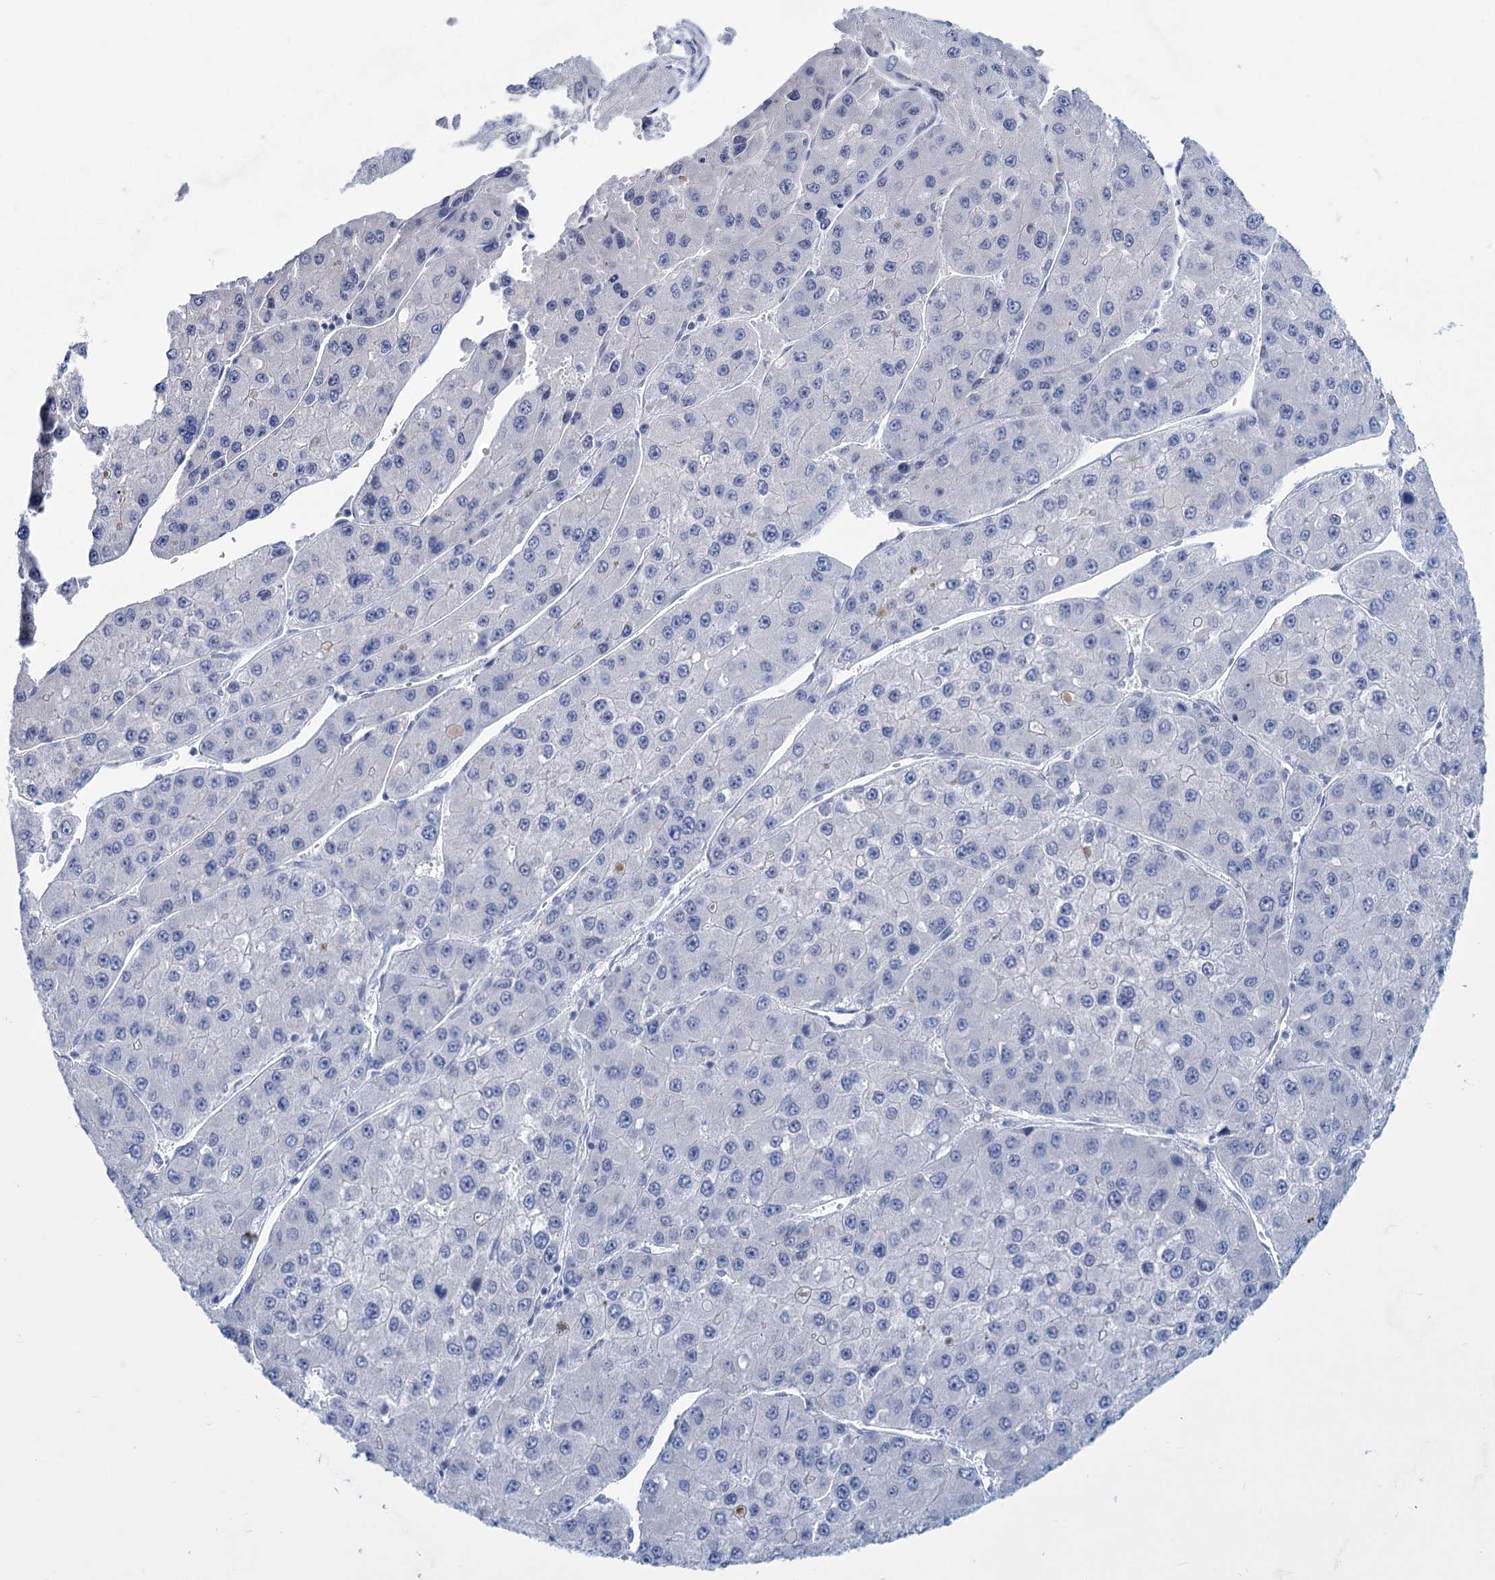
{"staining": {"intensity": "negative", "quantity": "none", "location": "none"}, "tissue": "liver cancer", "cell_type": "Tumor cells", "image_type": "cancer", "snomed": [{"axis": "morphology", "description": "Carcinoma, Hepatocellular, NOS"}, {"axis": "topography", "description": "Liver"}], "caption": "An image of human hepatocellular carcinoma (liver) is negative for staining in tumor cells.", "gene": "NEU3", "patient": {"sex": "female", "age": 73}}